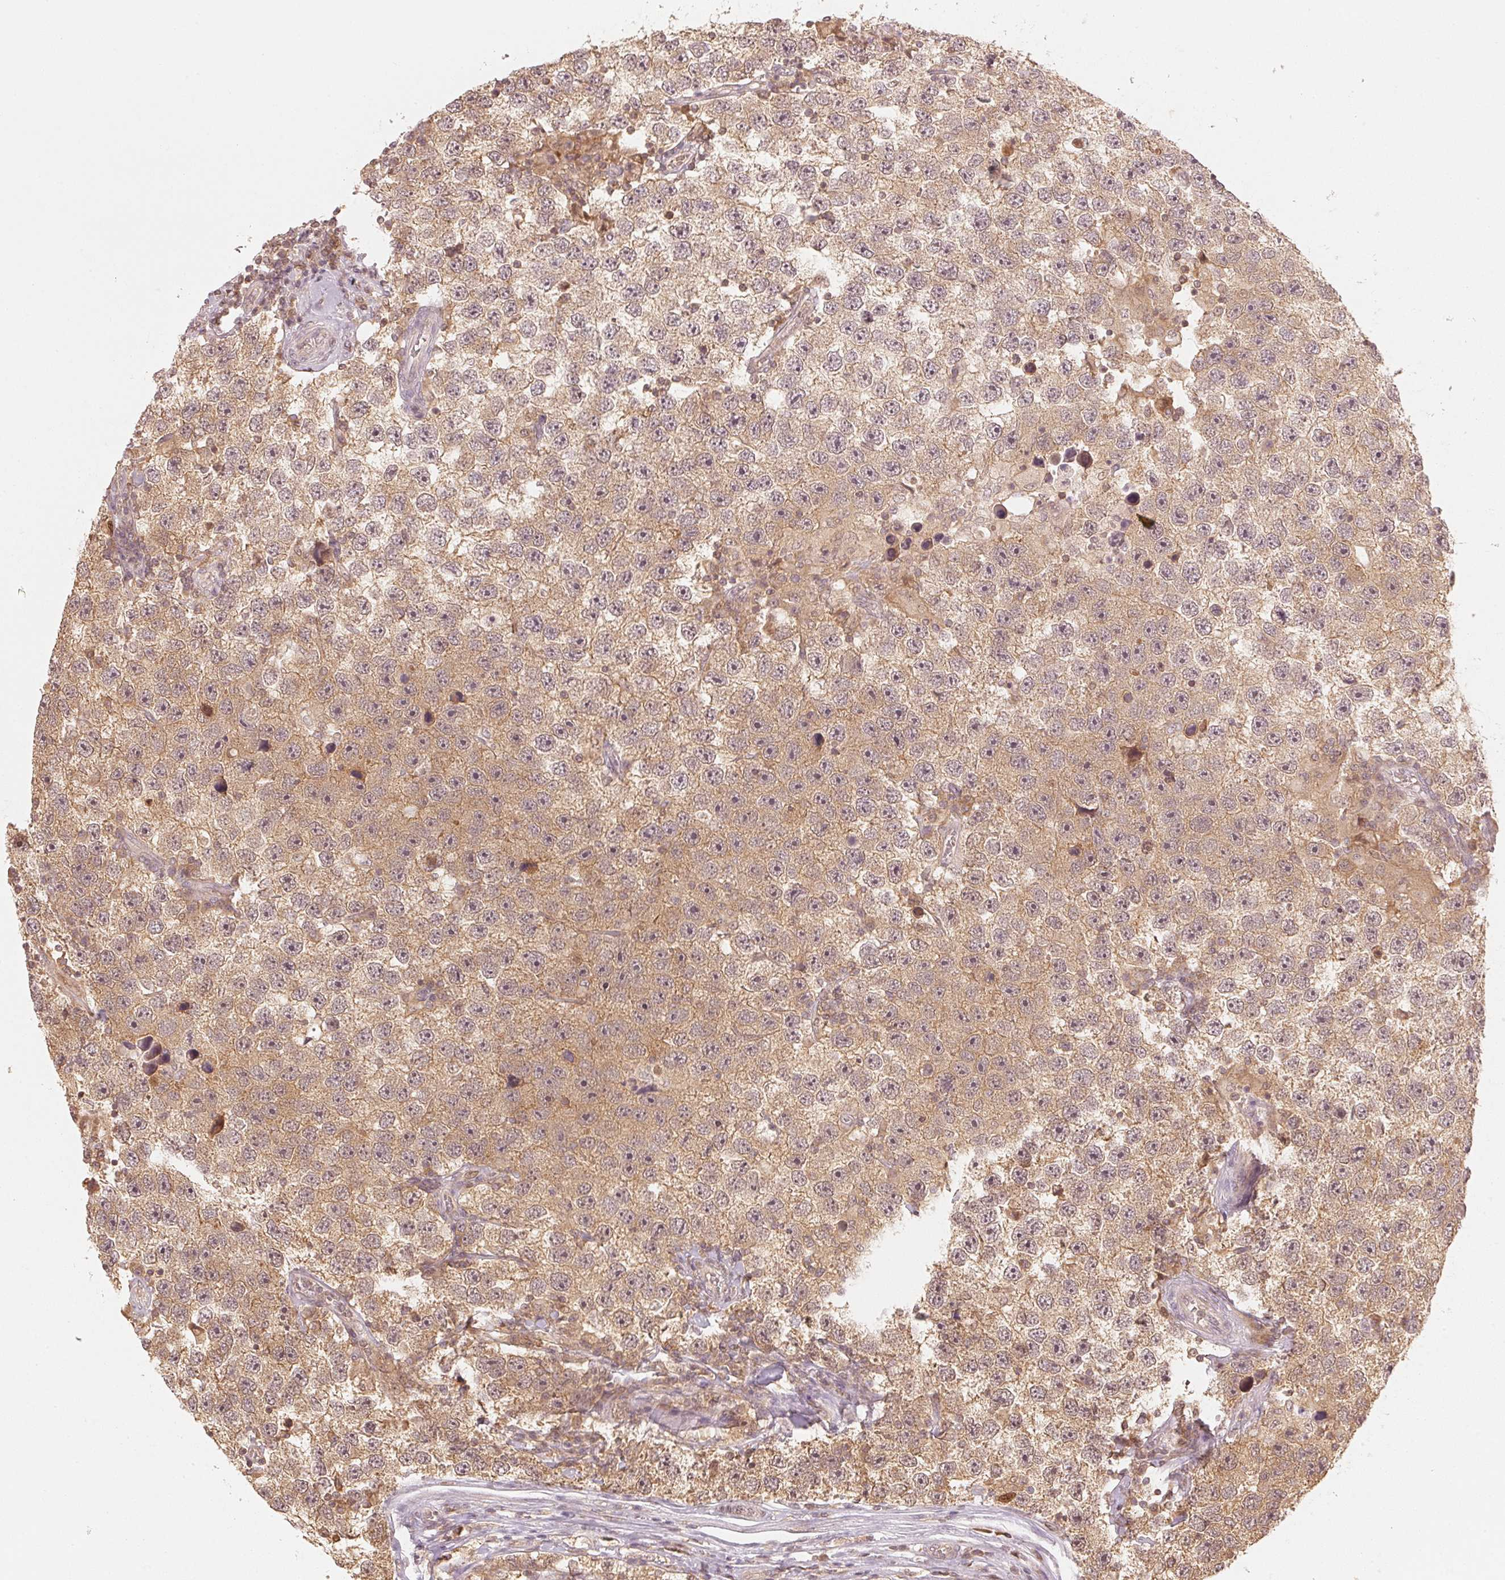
{"staining": {"intensity": "moderate", "quantity": ">75%", "location": "cytoplasmic/membranous,nuclear"}, "tissue": "testis cancer", "cell_type": "Tumor cells", "image_type": "cancer", "snomed": [{"axis": "morphology", "description": "Seminoma, NOS"}, {"axis": "topography", "description": "Testis"}], "caption": "Immunohistochemical staining of testis cancer (seminoma) exhibits medium levels of moderate cytoplasmic/membranous and nuclear protein expression in approximately >75% of tumor cells.", "gene": "UBE2L3", "patient": {"sex": "male", "age": 26}}